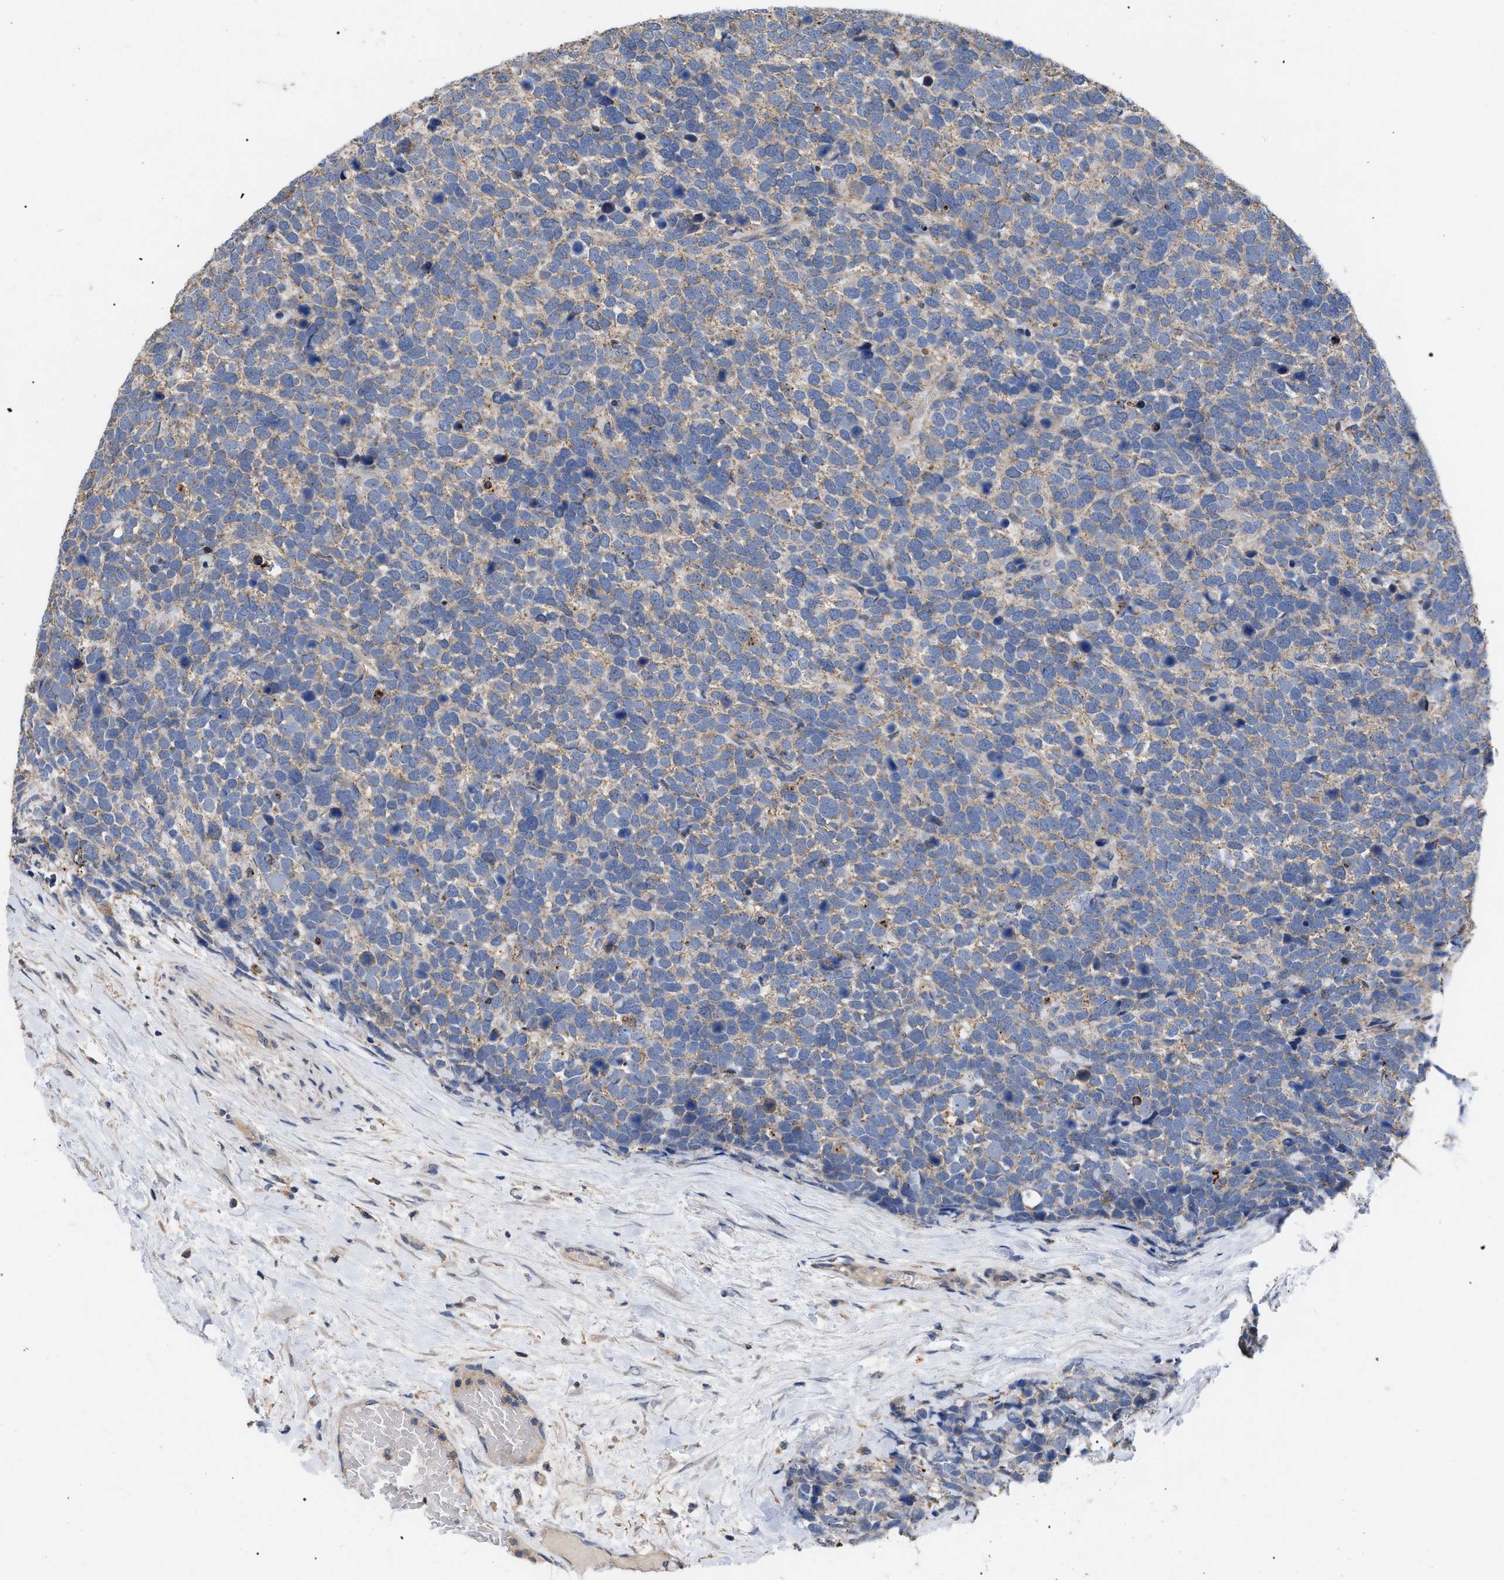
{"staining": {"intensity": "negative", "quantity": "none", "location": "none"}, "tissue": "urothelial cancer", "cell_type": "Tumor cells", "image_type": "cancer", "snomed": [{"axis": "morphology", "description": "Urothelial carcinoma, High grade"}, {"axis": "topography", "description": "Urinary bladder"}], "caption": "This is an IHC histopathology image of urothelial cancer. There is no positivity in tumor cells.", "gene": "FAM171A2", "patient": {"sex": "female", "age": 82}}